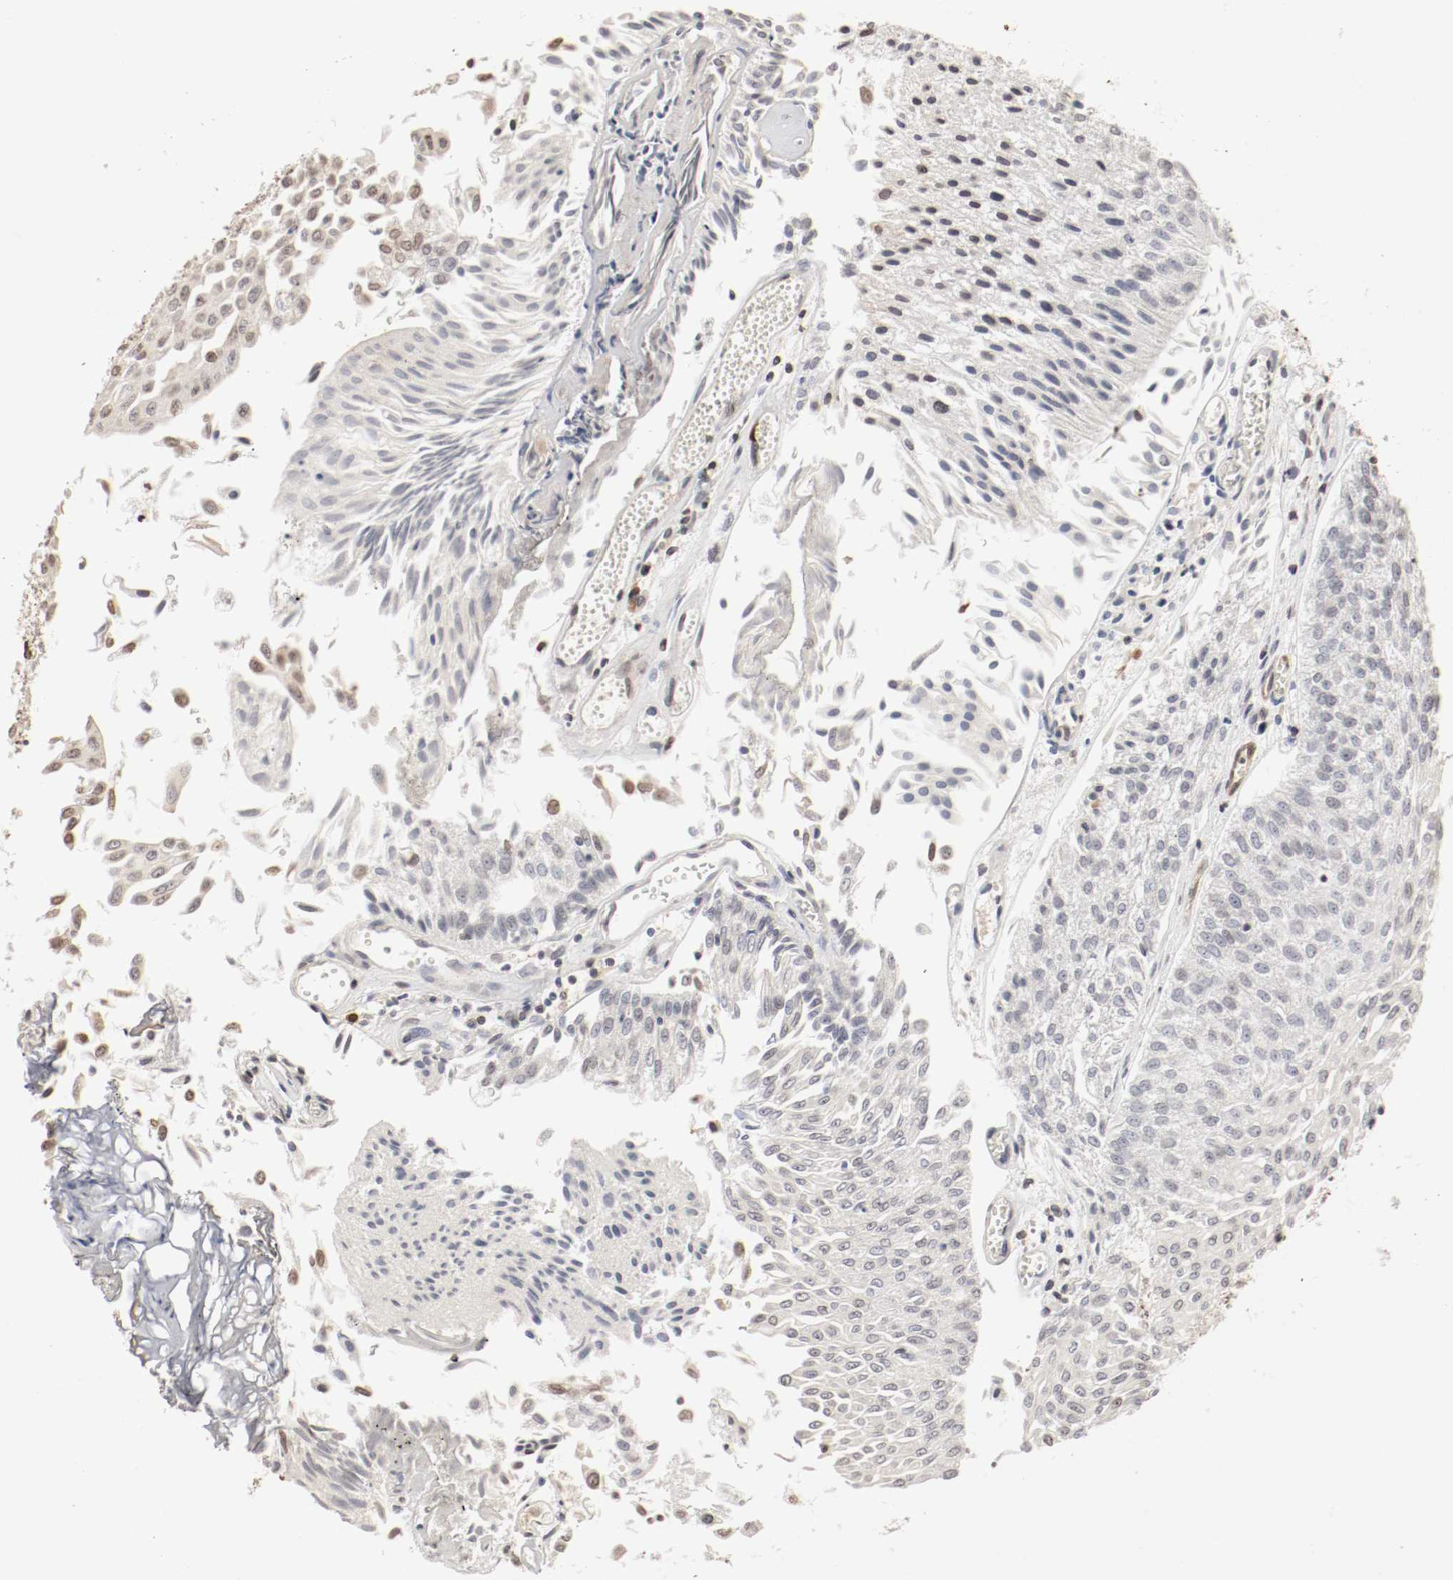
{"staining": {"intensity": "weak", "quantity": "<25%", "location": "nuclear"}, "tissue": "urothelial cancer", "cell_type": "Tumor cells", "image_type": "cancer", "snomed": [{"axis": "morphology", "description": "Urothelial carcinoma, Low grade"}, {"axis": "topography", "description": "Urinary bladder"}], "caption": "Immunohistochemistry image of urothelial cancer stained for a protein (brown), which exhibits no positivity in tumor cells.", "gene": "WASL", "patient": {"sex": "male", "age": 86}}